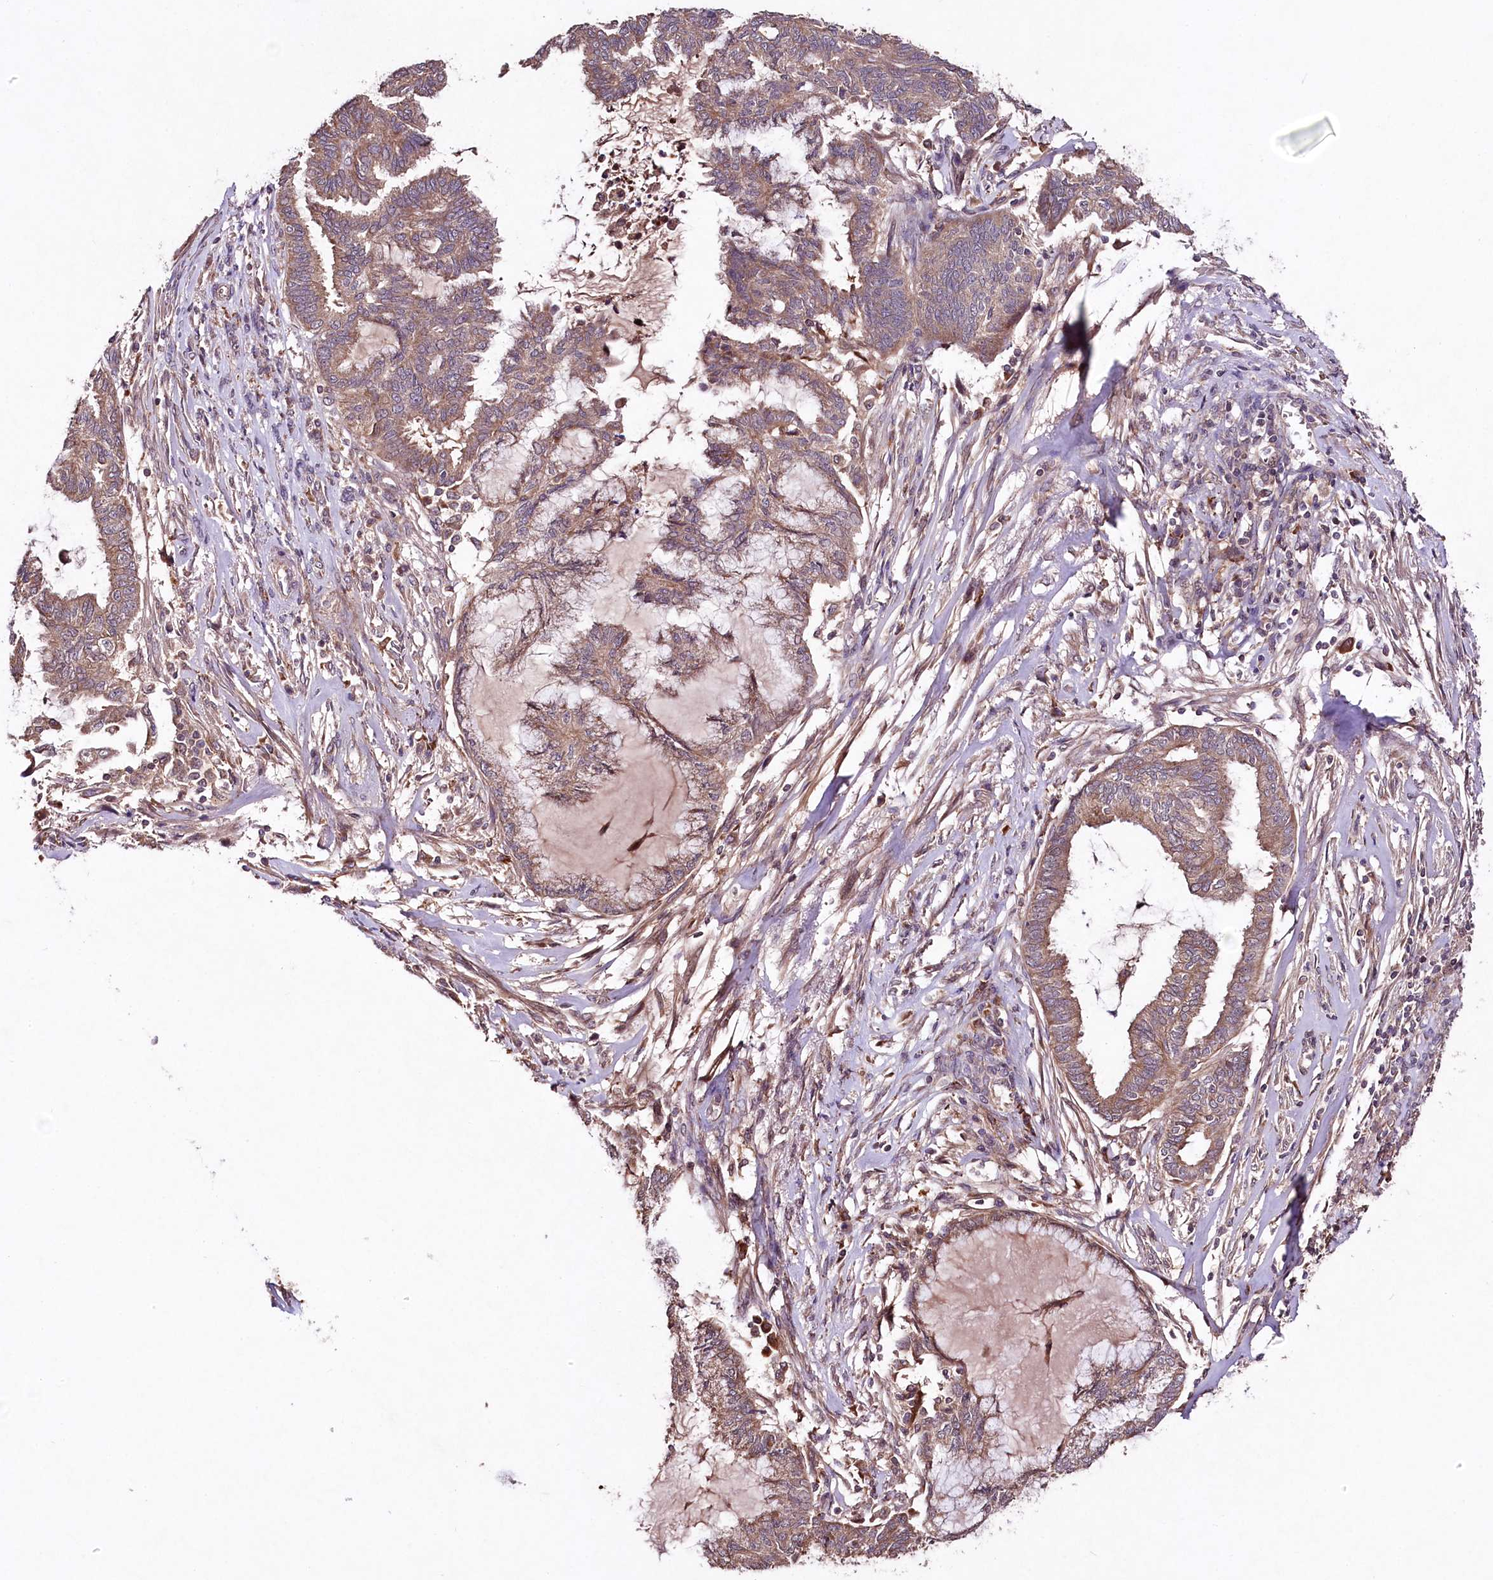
{"staining": {"intensity": "moderate", "quantity": ">75%", "location": "cytoplasmic/membranous"}, "tissue": "endometrial cancer", "cell_type": "Tumor cells", "image_type": "cancer", "snomed": [{"axis": "morphology", "description": "Adenocarcinoma, NOS"}, {"axis": "topography", "description": "Endometrium"}], "caption": "Human endometrial adenocarcinoma stained with a brown dye reveals moderate cytoplasmic/membranous positive expression in approximately >75% of tumor cells.", "gene": "TNPO3", "patient": {"sex": "female", "age": 86}}